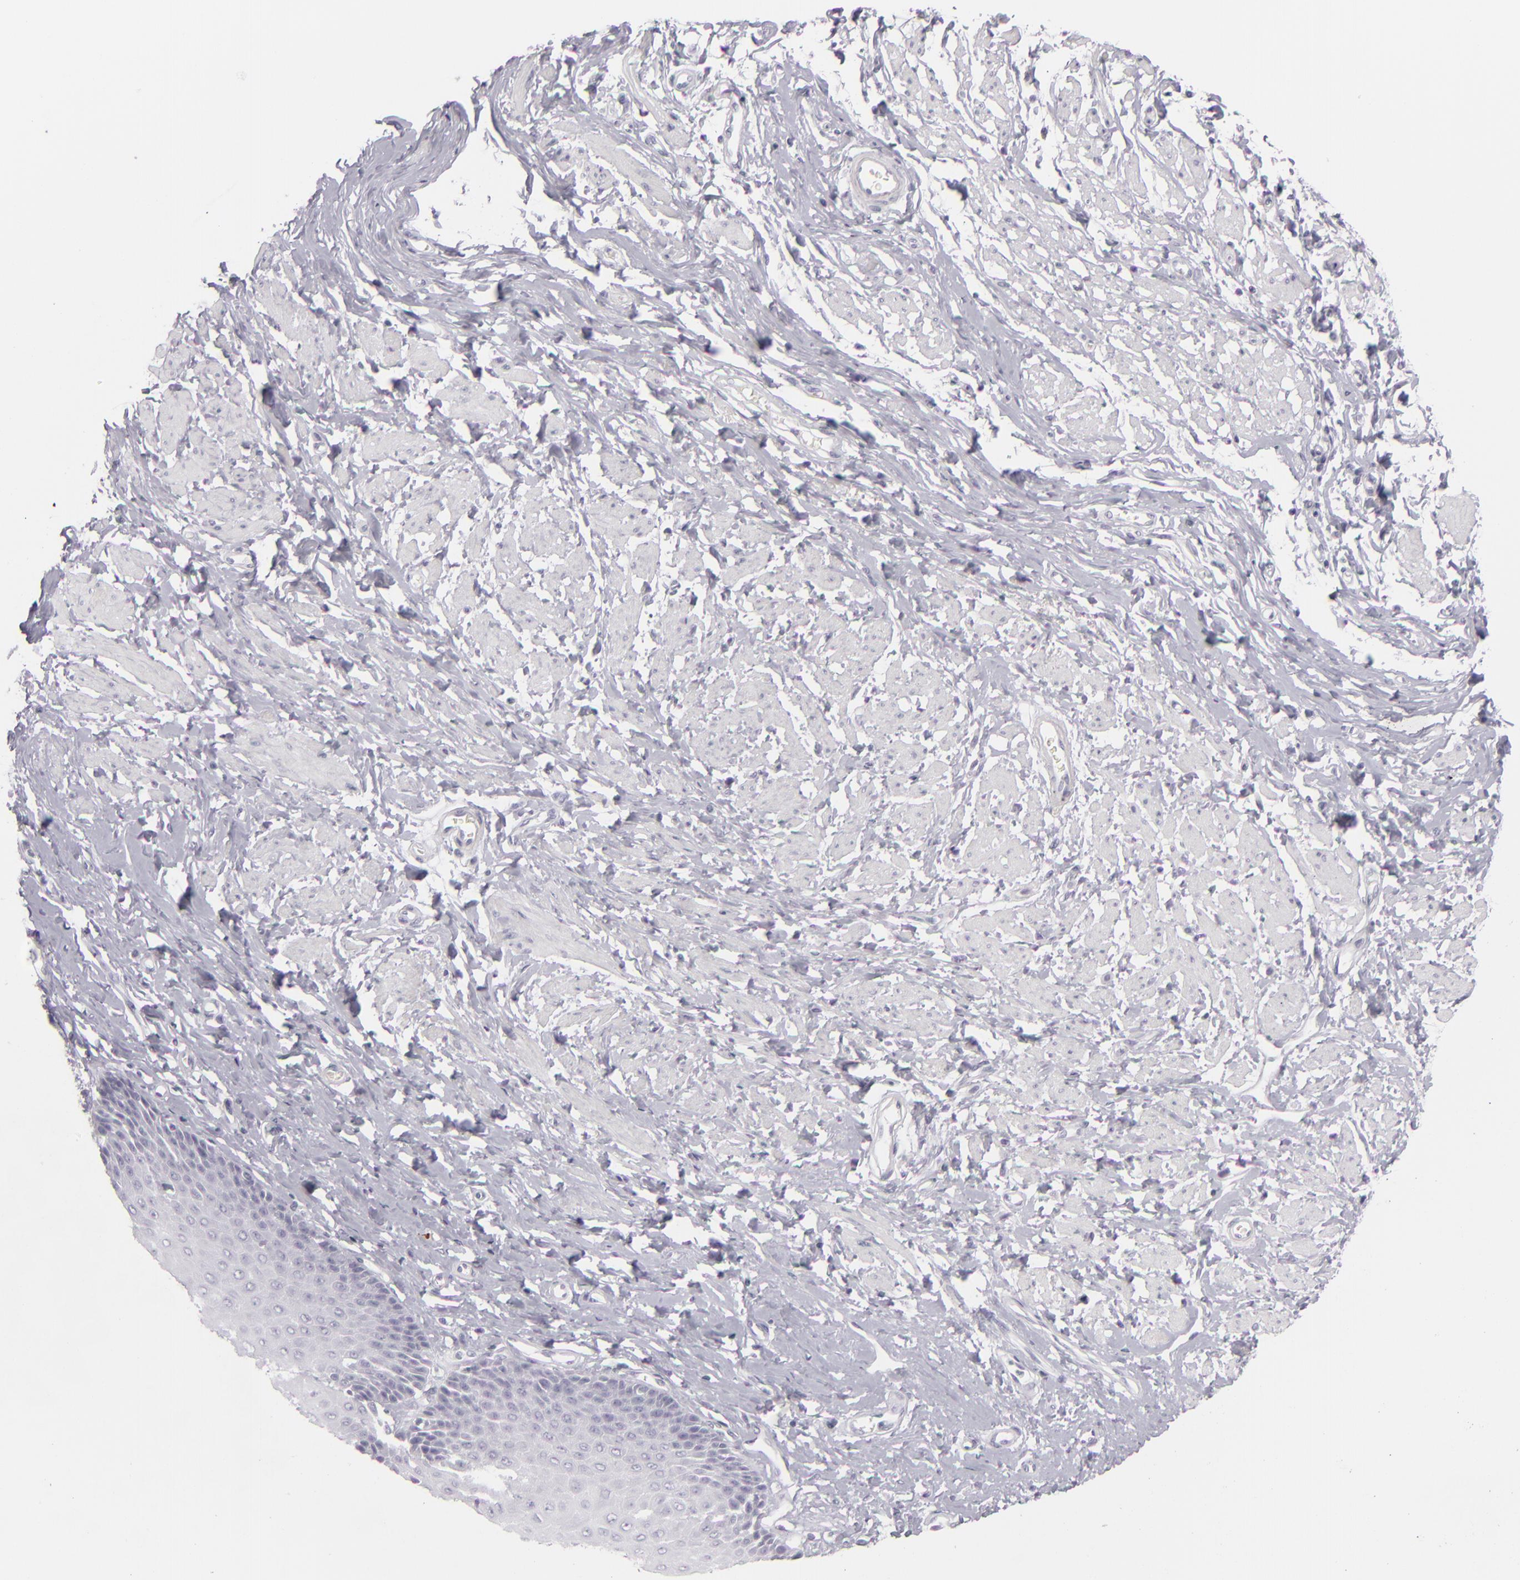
{"staining": {"intensity": "negative", "quantity": "none", "location": "none"}, "tissue": "esophagus", "cell_type": "Squamous epithelial cells", "image_type": "normal", "snomed": [{"axis": "morphology", "description": "Normal tissue, NOS"}, {"axis": "topography", "description": "Esophagus"}], "caption": "The immunohistochemistry (IHC) photomicrograph has no significant expression in squamous epithelial cells of esophagus. (DAB (3,3'-diaminobenzidine) IHC with hematoxylin counter stain).", "gene": "CDX2", "patient": {"sex": "male", "age": 70}}